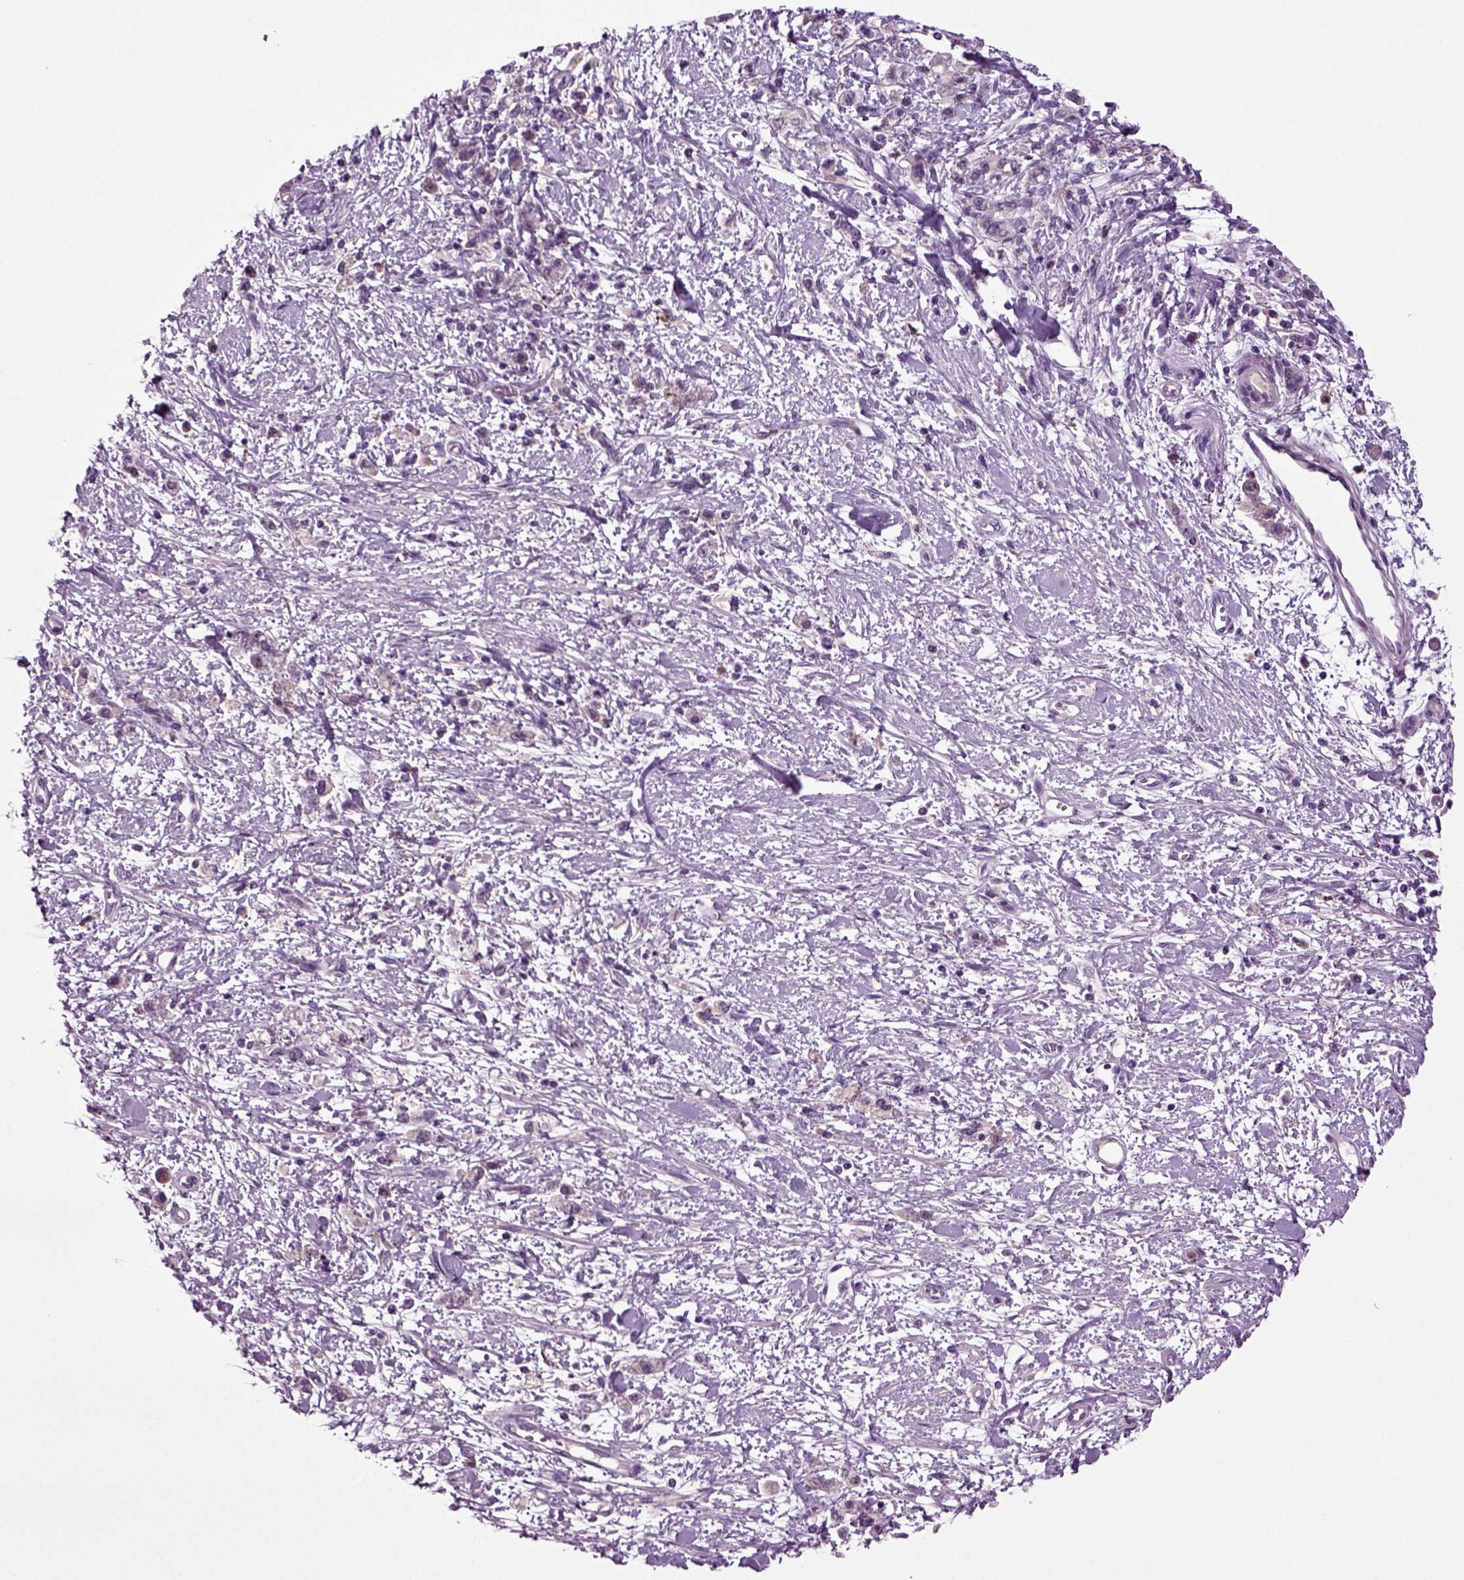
{"staining": {"intensity": "negative", "quantity": "none", "location": "none"}, "tissue": "stomach cancer", "cell_type": "Tumor cells", "image_type": "cancer", "snomed": [{"axis": "morphology", "description": "Adenocarcinoma, NOS"}, {"axis": "topography", "description": "Stomach"}], "caption": "Tumor cells show no significant protein staining in stomach cancer.", "gene": "FGF11", "patient": {"sex": "male", "age": 77}}